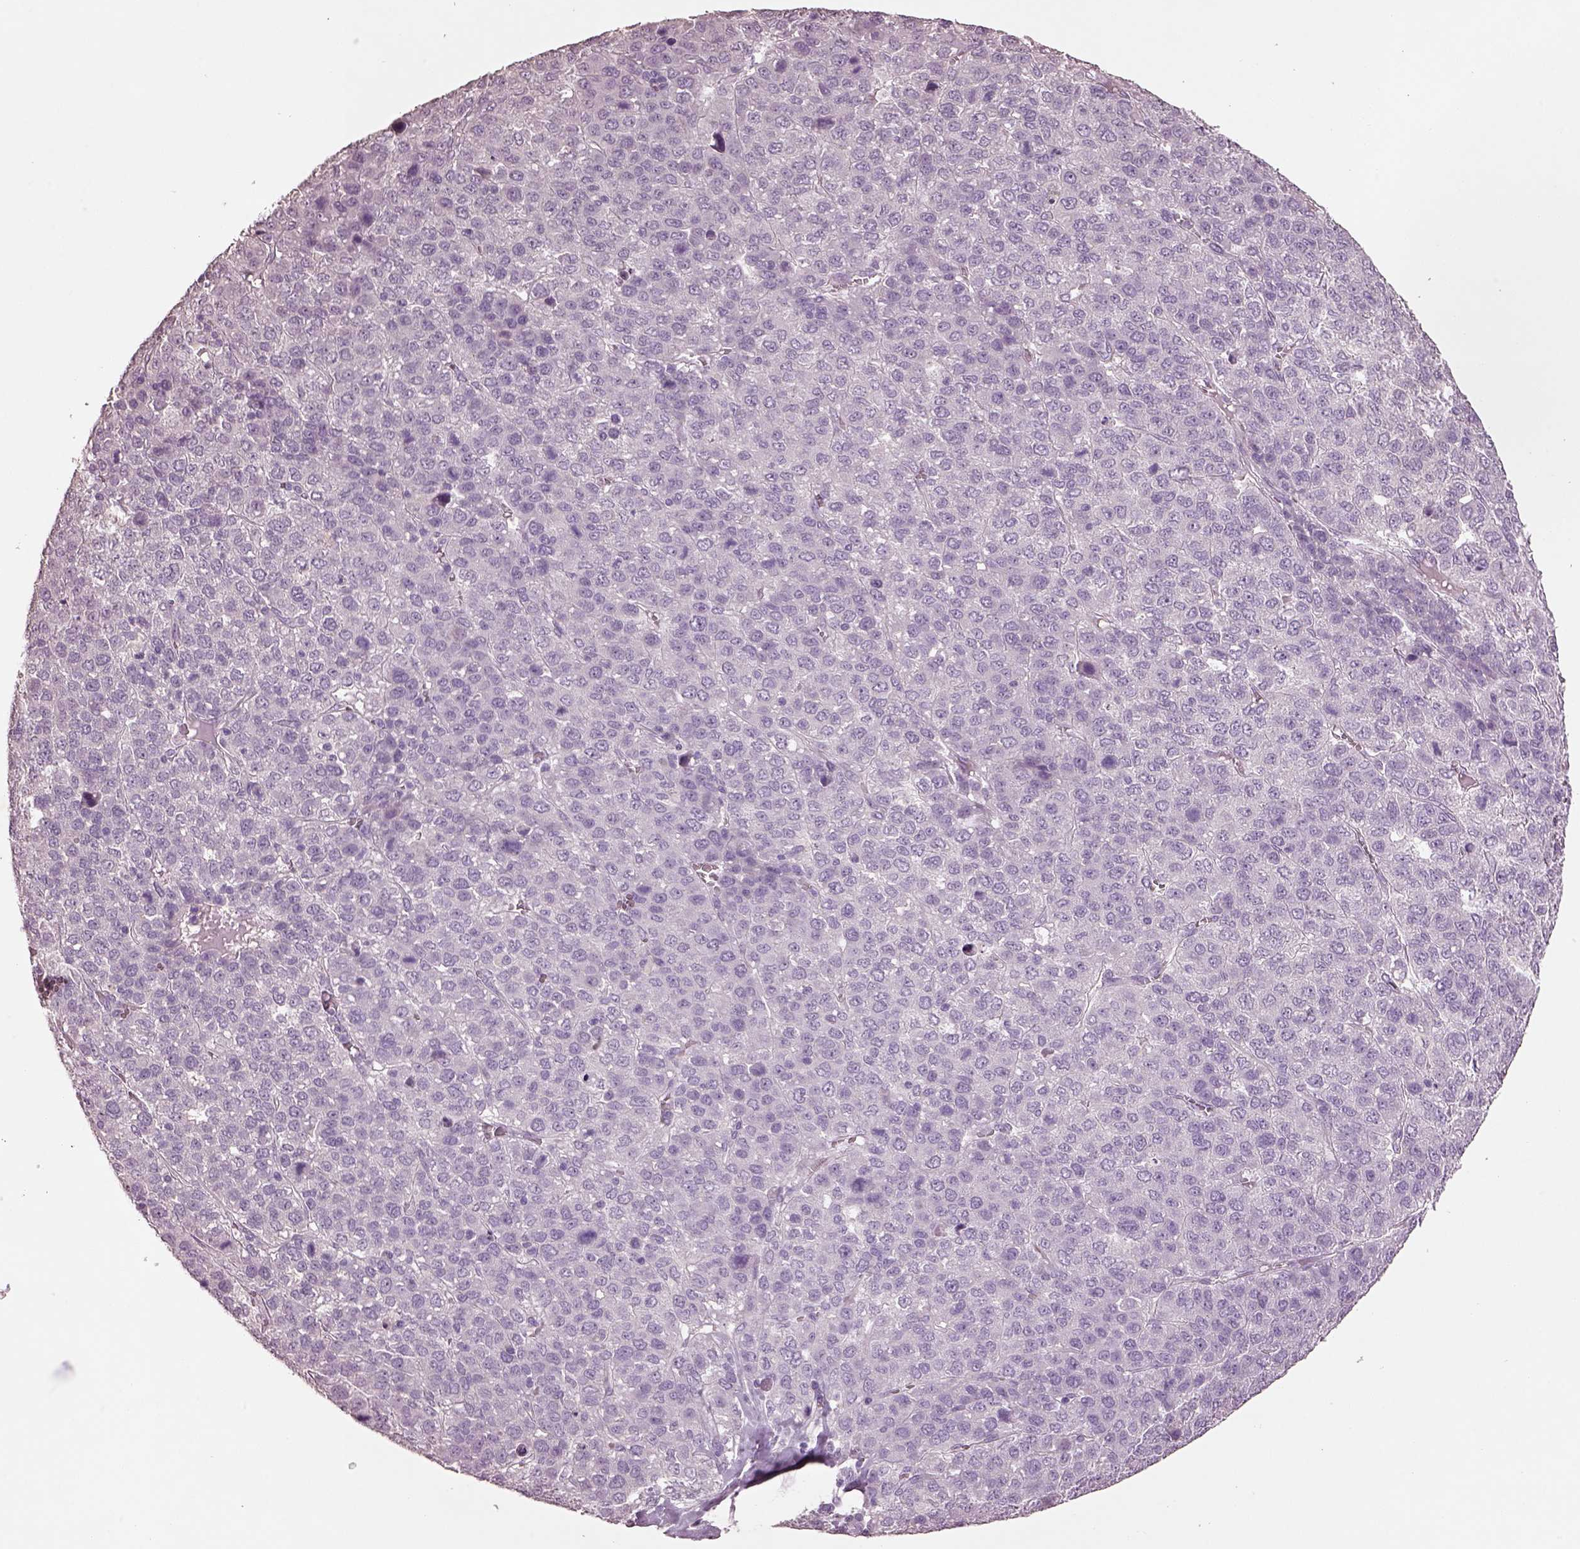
{"staining": {"intensity": "negative", "quantity": "none", "location": "none"}, "tissue": "liver cancer", "cell_type": "Tumor cells", "image_type": "cancer", "snomed": [{"axis": "morphology", "description": "Carcinoma, Hepatocellular, NOS"}, {"axis": "topography", "description": "Liver"}], "caption": "Liver hepatocellular carcinoma stained for a protein using immunohistochemistry (IHC) demonstrates no staining tumor cells.", "gene": "KCNIP3", "patient": {"sex": "male", "age": 69}}